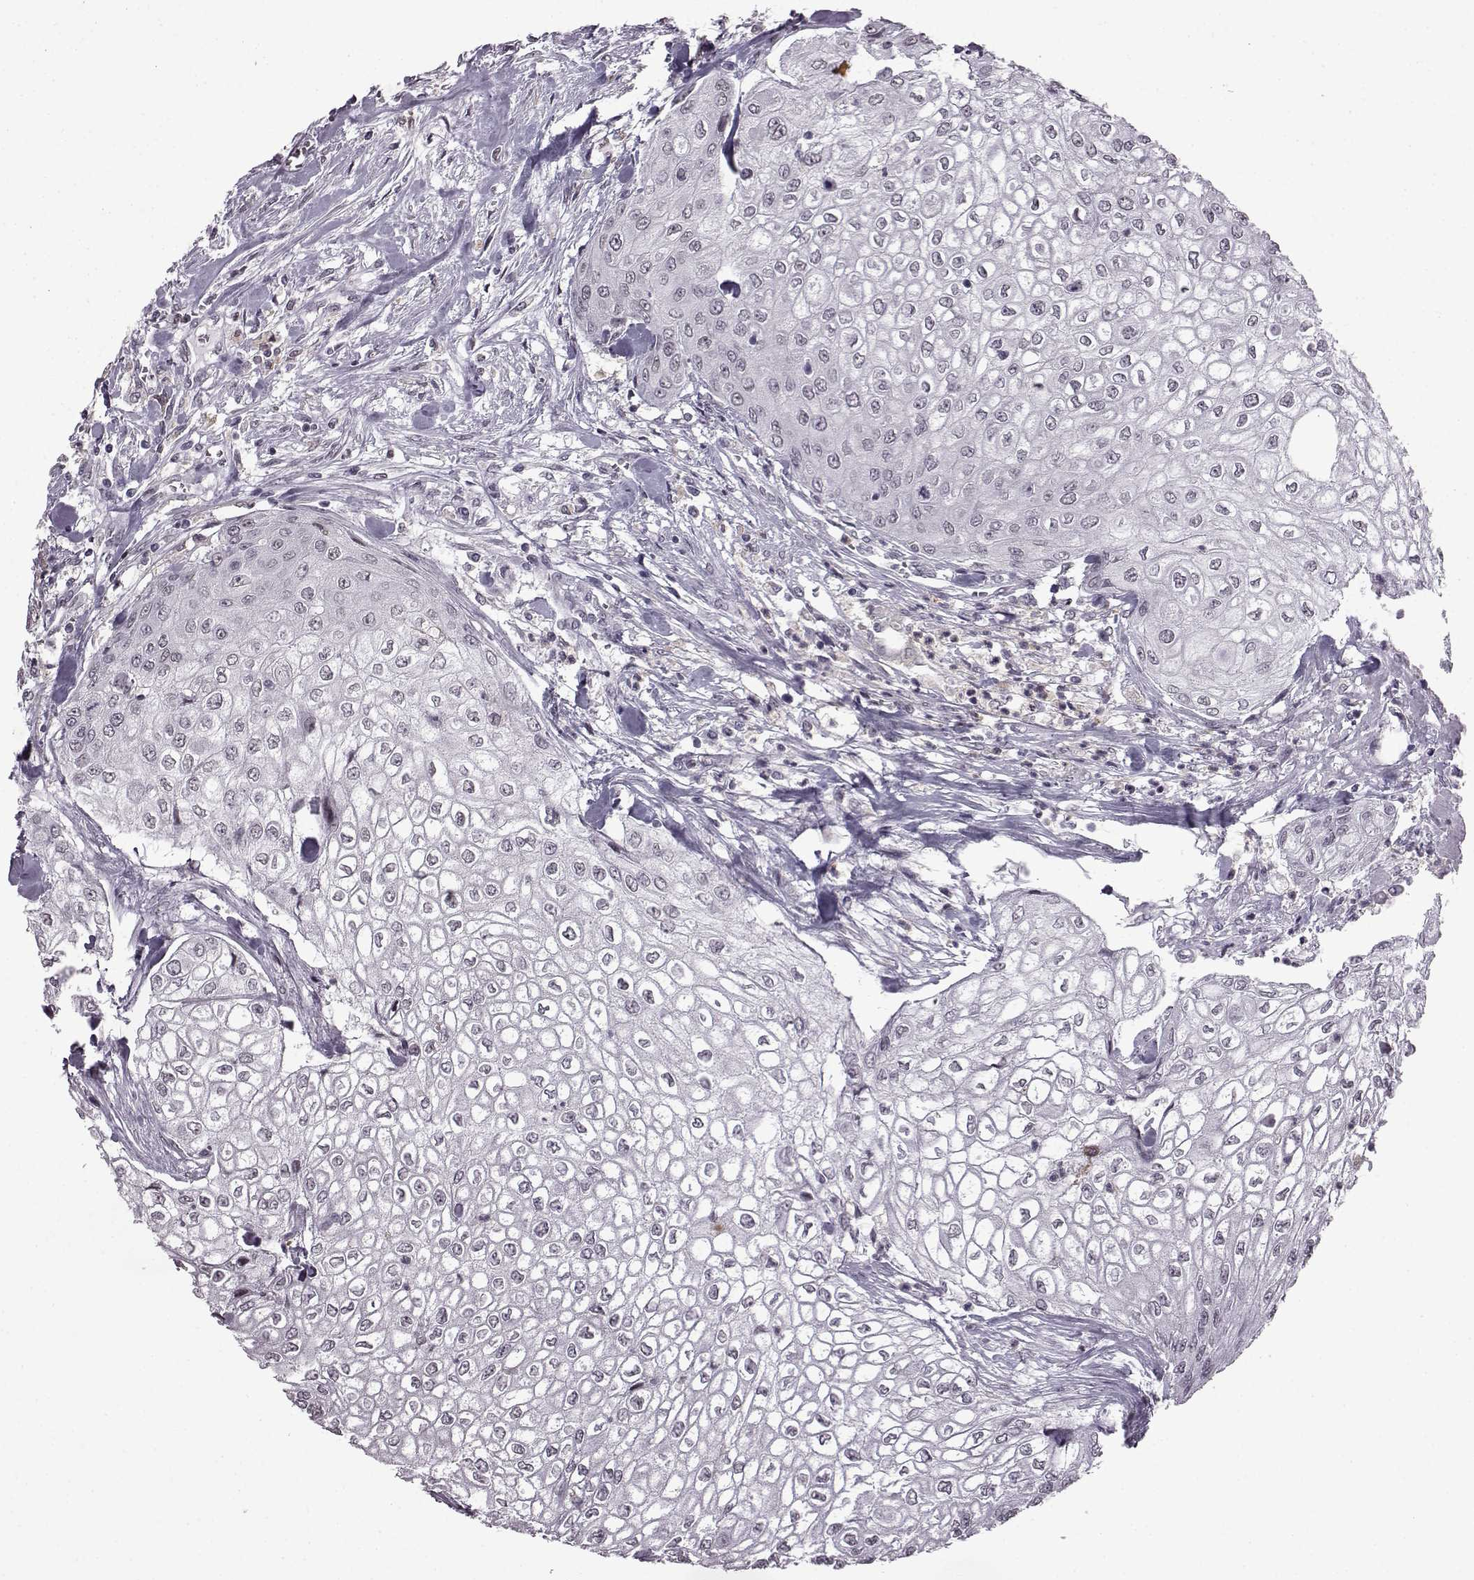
{"staining": {"intensity": "negative", "quantity": "none", "location": "none"}, "tissue": "urothelial cancer", "cell_type": "Tumor cells", "image_type": "cancer", "snomed": [{"axis": "morphology", "description": "Urothelial carcinoma, High grade"}, {"axis": "topography", "description": "Urinary bladder"}], "caption": "Urothelial carcinoma (high-grade) was stained to show a protein in brown. There is no significant positivity in tumor cells.", "gene": "SLC28A2", "patient": {"sex": "male", "age": 62}}